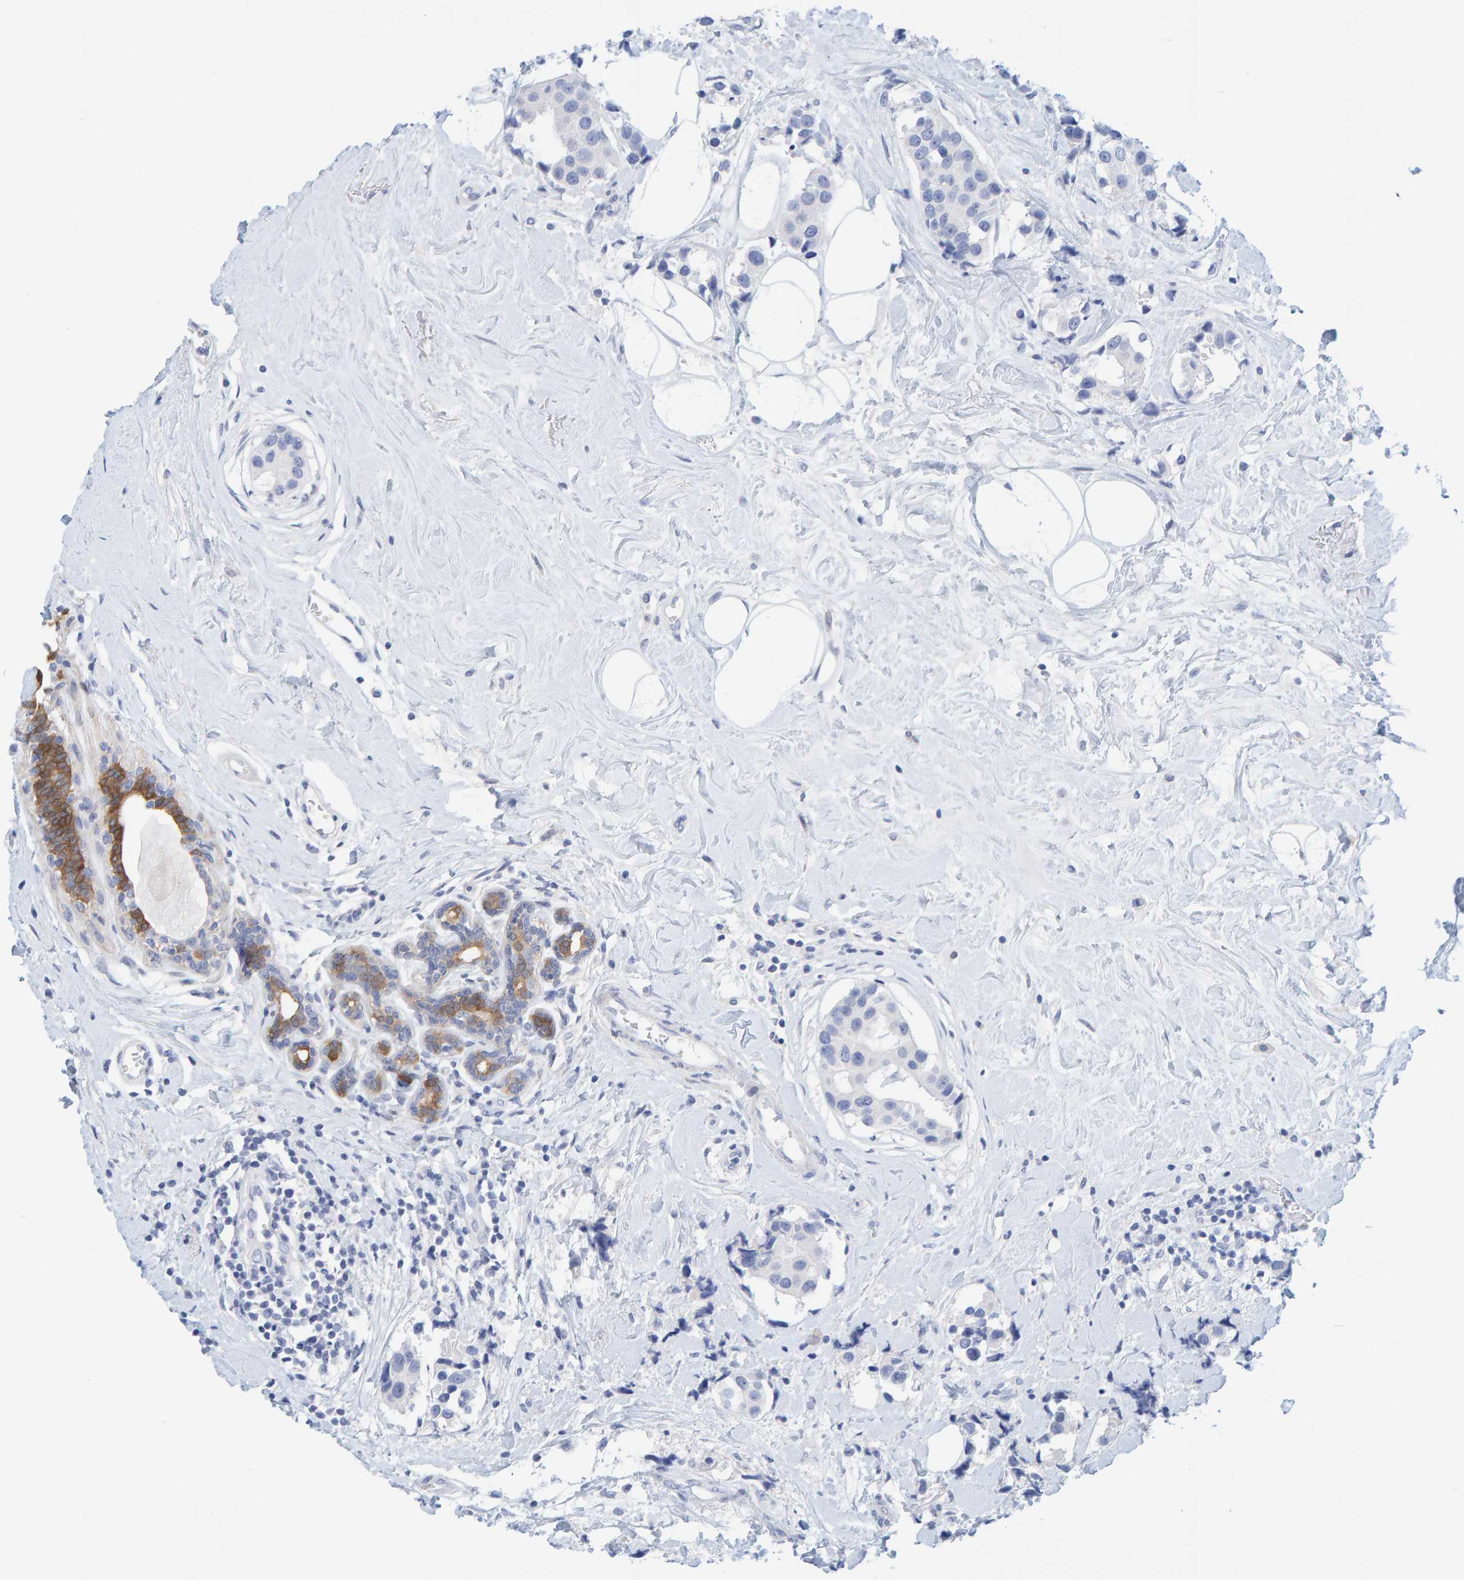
{"staining": {"intensity": "negative", "quantity": "none", "location": "none"}, "tissue": "breast cancer", "cell_type": "Tumor cells", "image_type": "cancer", "snomed": [{"axis": "morphology", "description": "Normal tissue, NOS"}, {"axis": "morphology", "description": "Duct carcinoma"}, {"axis": "topography", "description": "Breast"}], "caption": "This image is of breast cancer (intraductal carcinoma) stained with immunohistochemistry to label a protein in brown with the nuclei are counter-stained blue. There is no expression in tumor cells.", "gene": "KLHL11", "patient": {"sex": "female", "age": 39}}